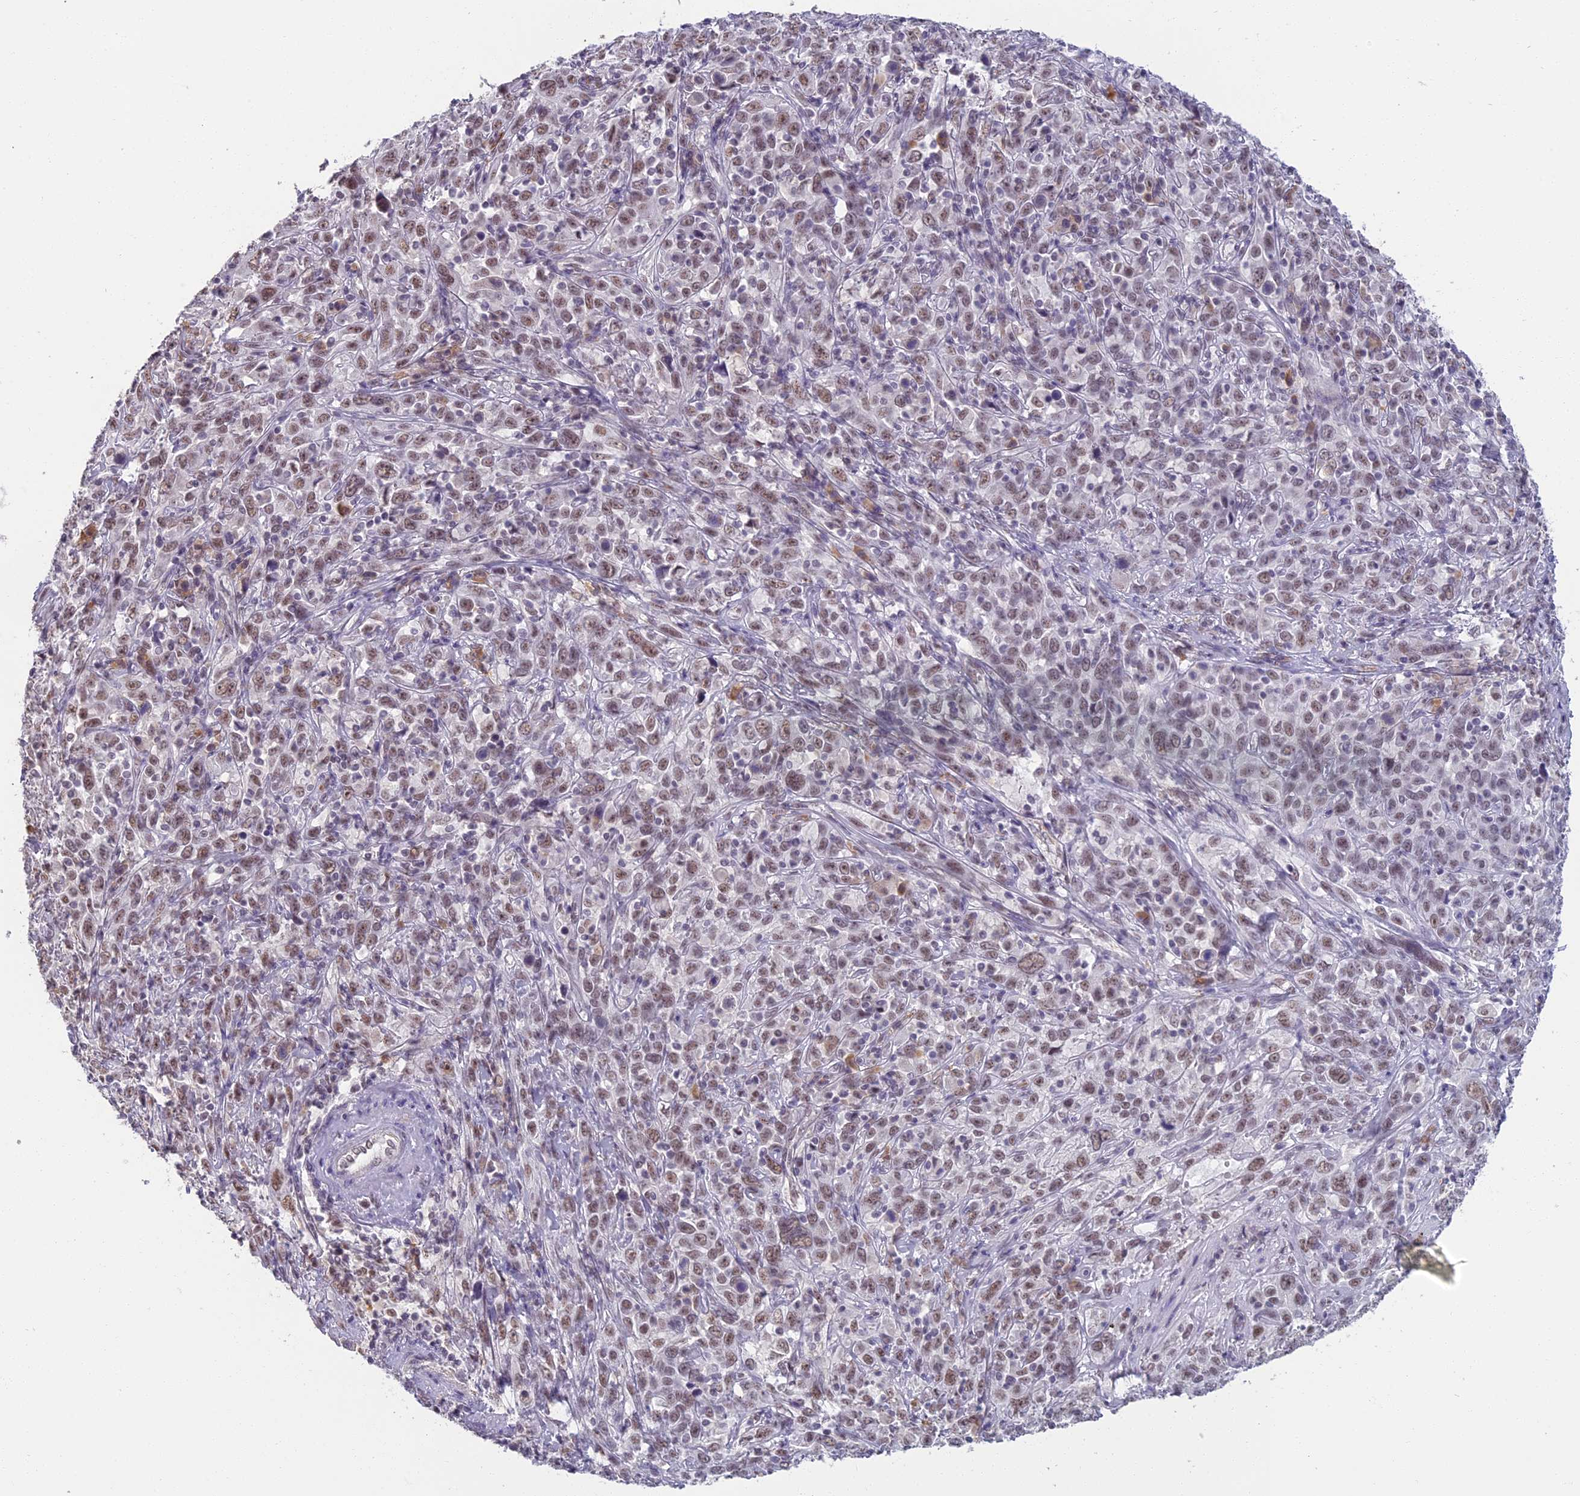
{"staining": {"intensity": "weak", "quantity": ">75%", "location": "nuclear"}, "tissue": "cervical cancer", "cell_type": "Tumor cells", "image_type": "cancer", "snomed": [{"axis": "morphology", "description": "Squamous cell carcinoma, NOS"}, {"axis": "topography", "description": "Cervix"}], "caption": "Squamous cell carcinoma (cervical) was stained to show a protein in brown. There is low levels of weak nuclear staining in about >75% of tumor cells.", "gene": "MORF4L1", "patient": {"sex": "female", "age": 46}}